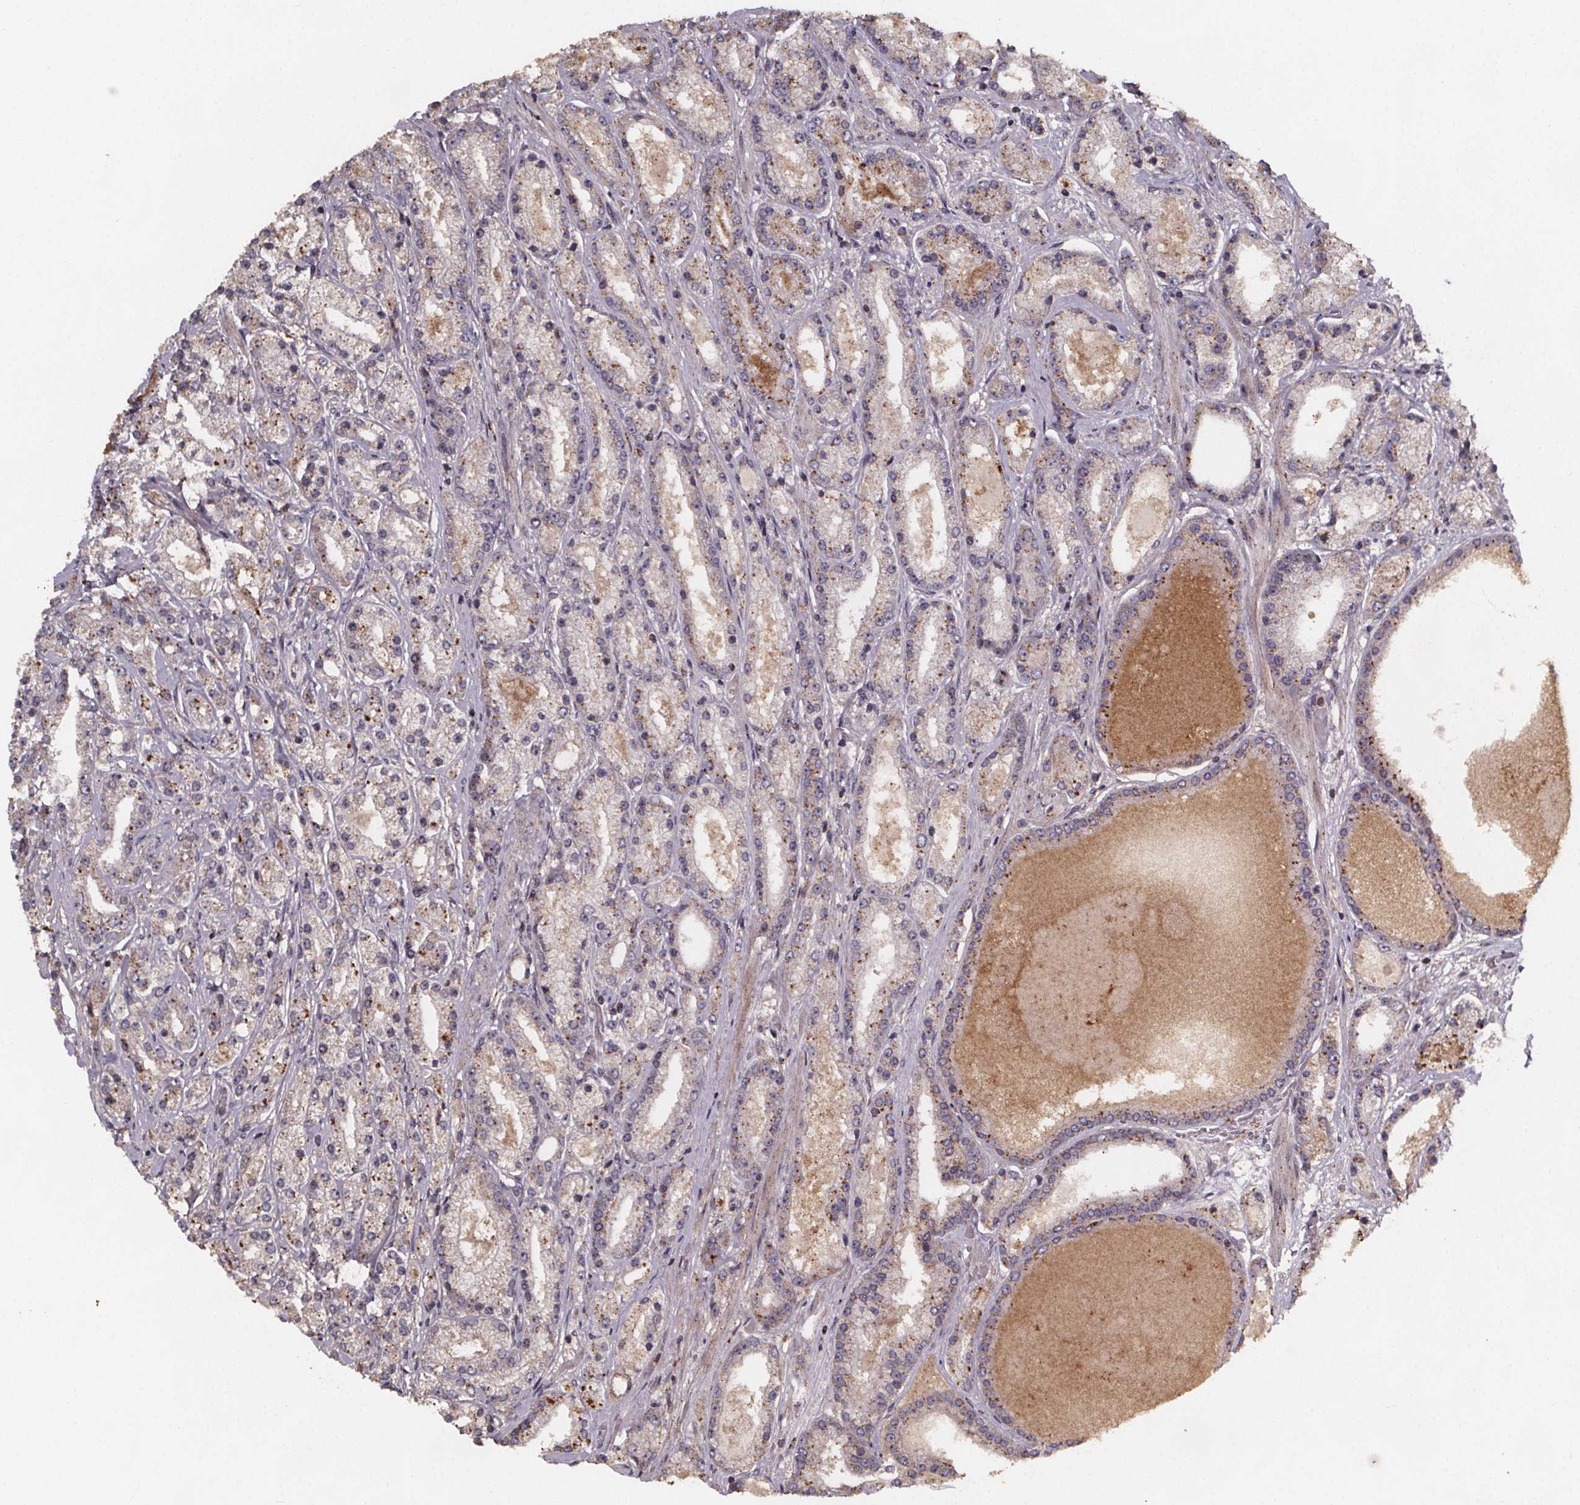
{"staining": {"intensity": "moderate", "quantity": "<25%", "location": "cytoplasmic/membranous"}, "tissue": "prostate cancer", "cell_type": "Tumor cells", "image_type": "cancer", "snomed": [{"axis": "morphology", "description": "Adenocarcinoma, High grade"}, {"axis": "topography", "description": "Prostate"}], "caption": "Immunohistochemistry (IHC) histopathology image of human prostate cancer stained for a protein (brown), which reveals low levels of moderate cytoplasmic/membranous expression in approximately <25% of tumor cells.", "gene": "ZNF879", "patient": {"sex": "male", "age": 67}}